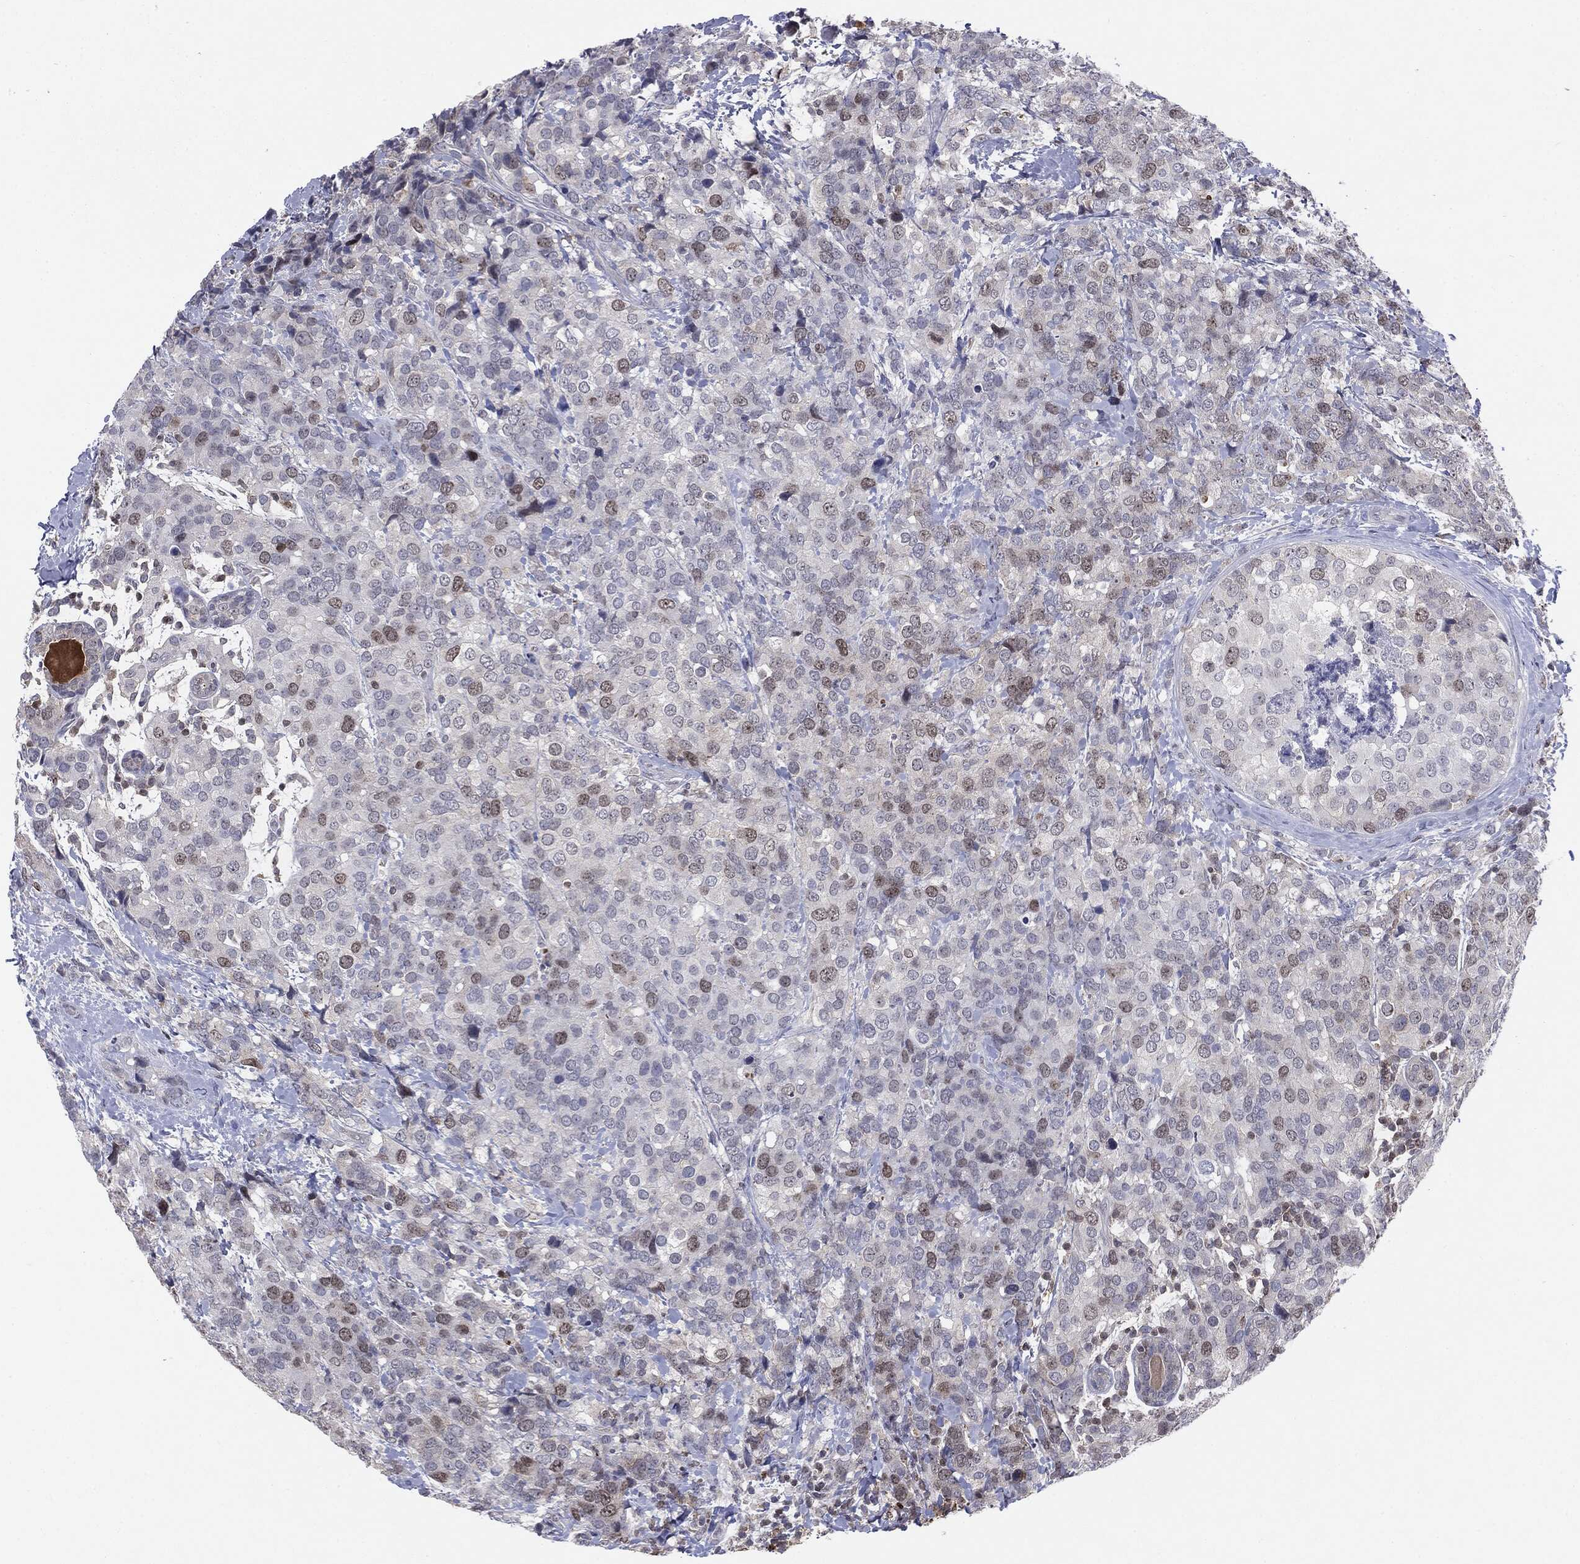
{"staining": {"intensity": "weak", "quantity": "<25%", "location": "nuclear"}, "tissue": "breast cancer", "cell_type": "Tumor cells", "image_type": "cancer", "snomed": [{"axis": "morphology", "description": "Lobular carcinoma"}, {"axis": "topography", "description": "Breast"}], "caption": "Tumor cells show no significant protein expression in breast lobular carcinoma. (DAB IHC, high magnification).", "gene": "KIF2C", "patient": {"sex": "female", "age": 59}}